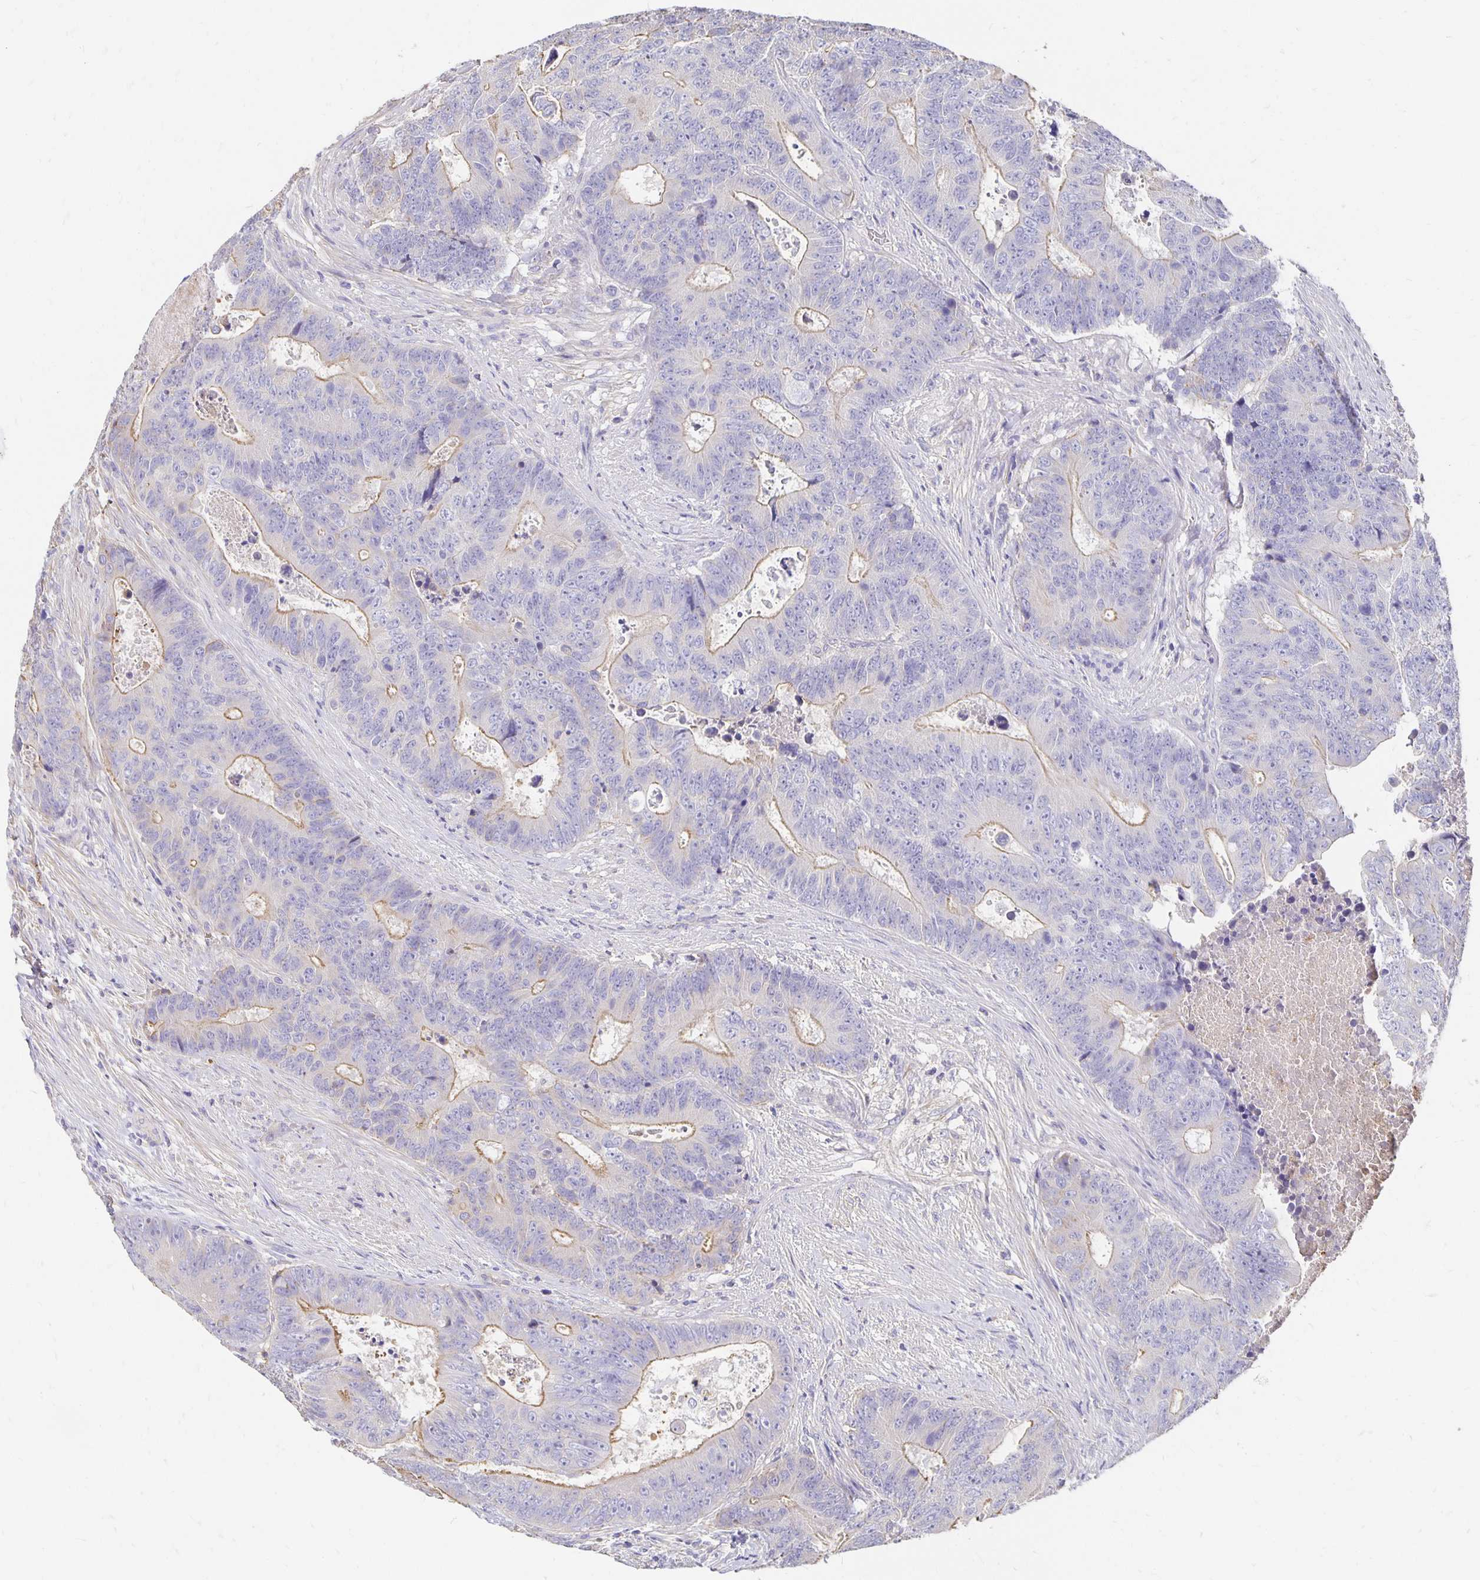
{"staining": {"intensity": "weak", "quantity": "25%-75%", "location": "cytoplasmic/membranous"}, "tissue": "colorectal cancer", "cell_type": "Tumor cells", "image_type": "cancer", "snomed": [{"axis": "morphology", "description": "Adenocarcinoma, NOS"}, {"axis": "topography", "description": "Colon"}], "caption": "IHC staining of adenocarcinoma (colorectal), which shows low levels of weak cytoplasmic/membranous positivity in about 25%-75% of tumor cells indicating weak cytoplasmic/membranous protein expression. The staining was performed using DAB (brown) for protein detection and nuclei were counterstained in hematoxylin (blue).", "gene": "APOB", "patient": {"sex": "female", "age": 48}}